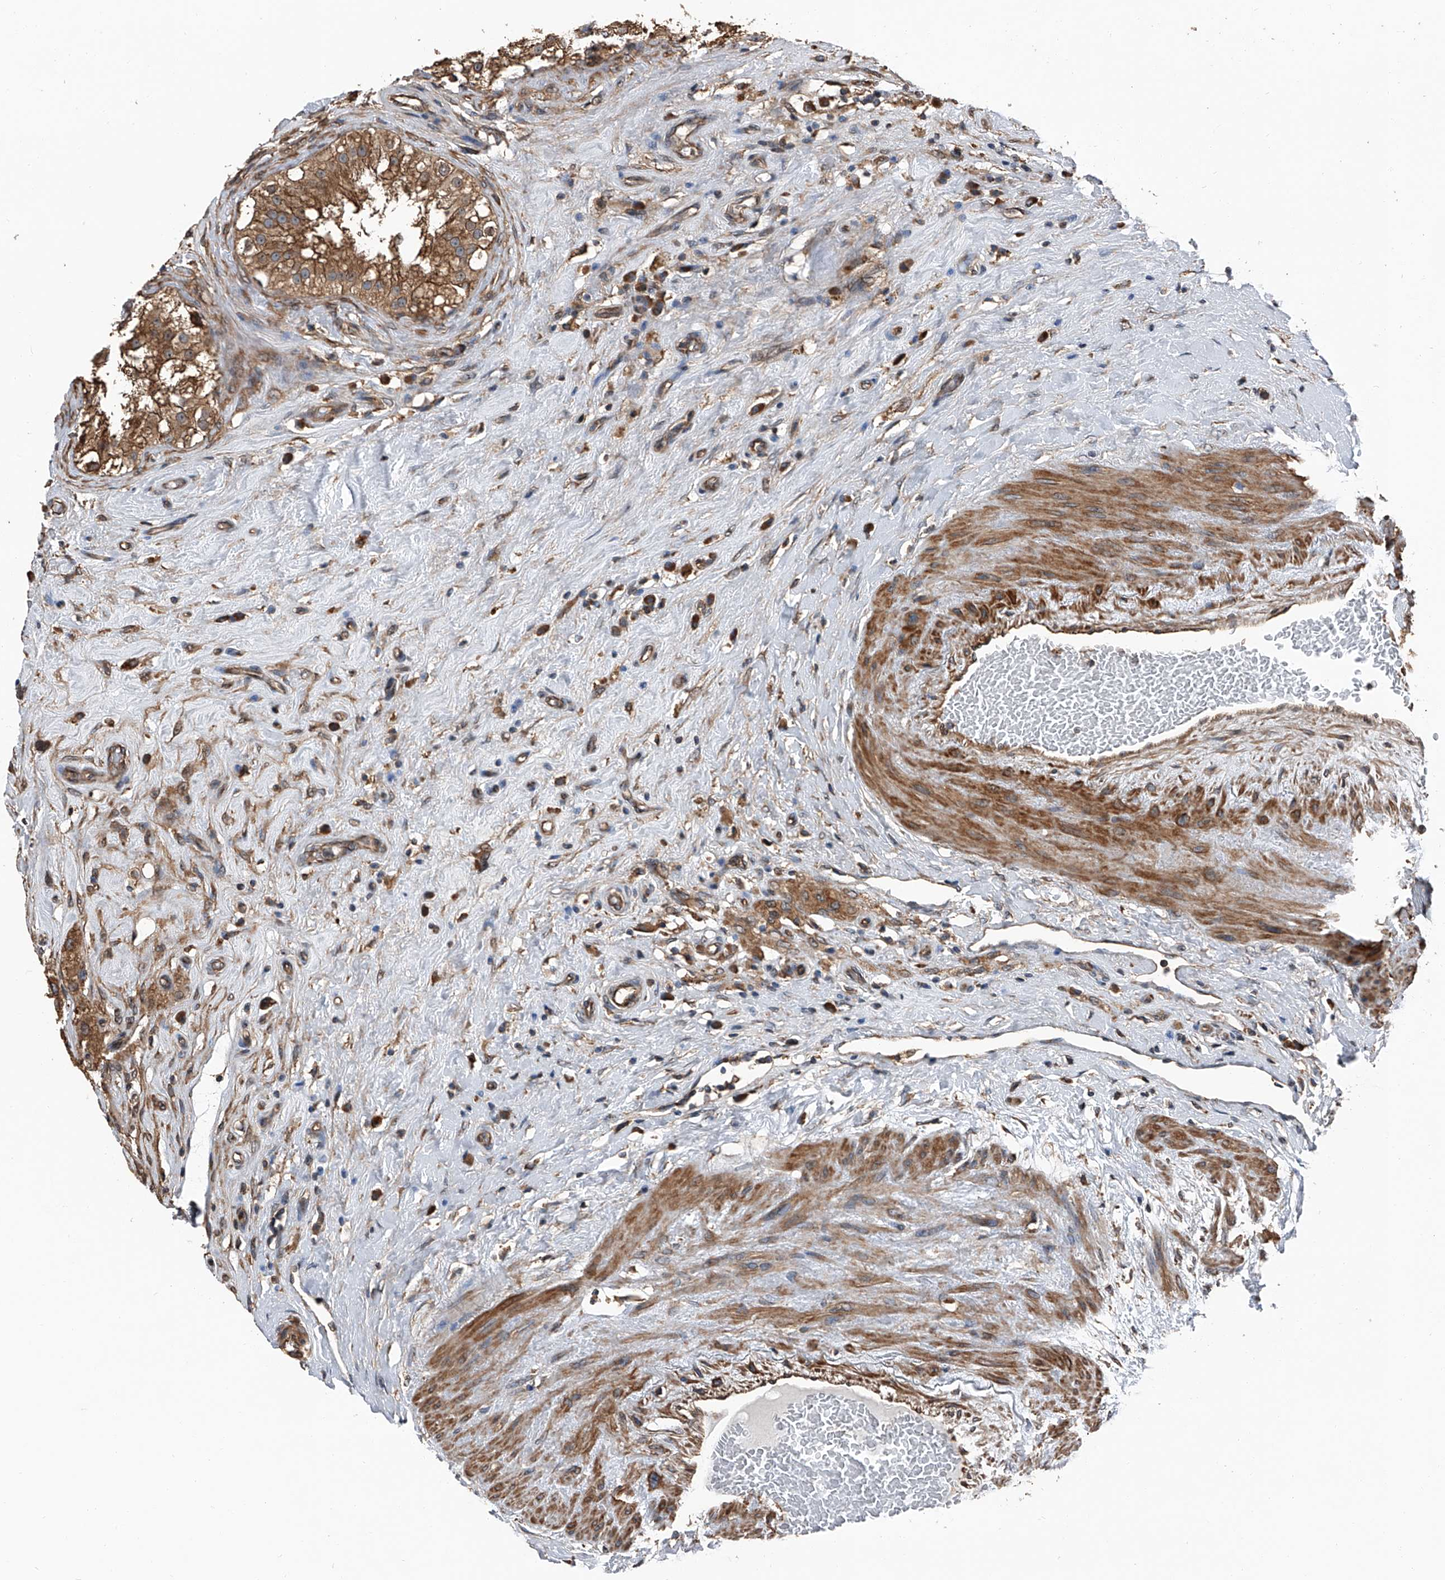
{"staining": {"intensity": "moderate", "quantity": ">75%", "location": "cytoplasmic/membranous"}, "tissue": "testis", "cell_type": "Cells in seminiferous ducts", "image_type": "normal", "snomed": [{"axis": "morphology", "description": "Normal tissue, NOS"}, {"axis": "topography", "description": "Testis"}], "caption": "A medium amount of moderate cytoplasmic/membranous positivity is appreciated in approximately >75% of cells in seminiferous ducts in normal testis.", "gene": "KCNJ2", "patient": {"sex": "male", "age": 84}}